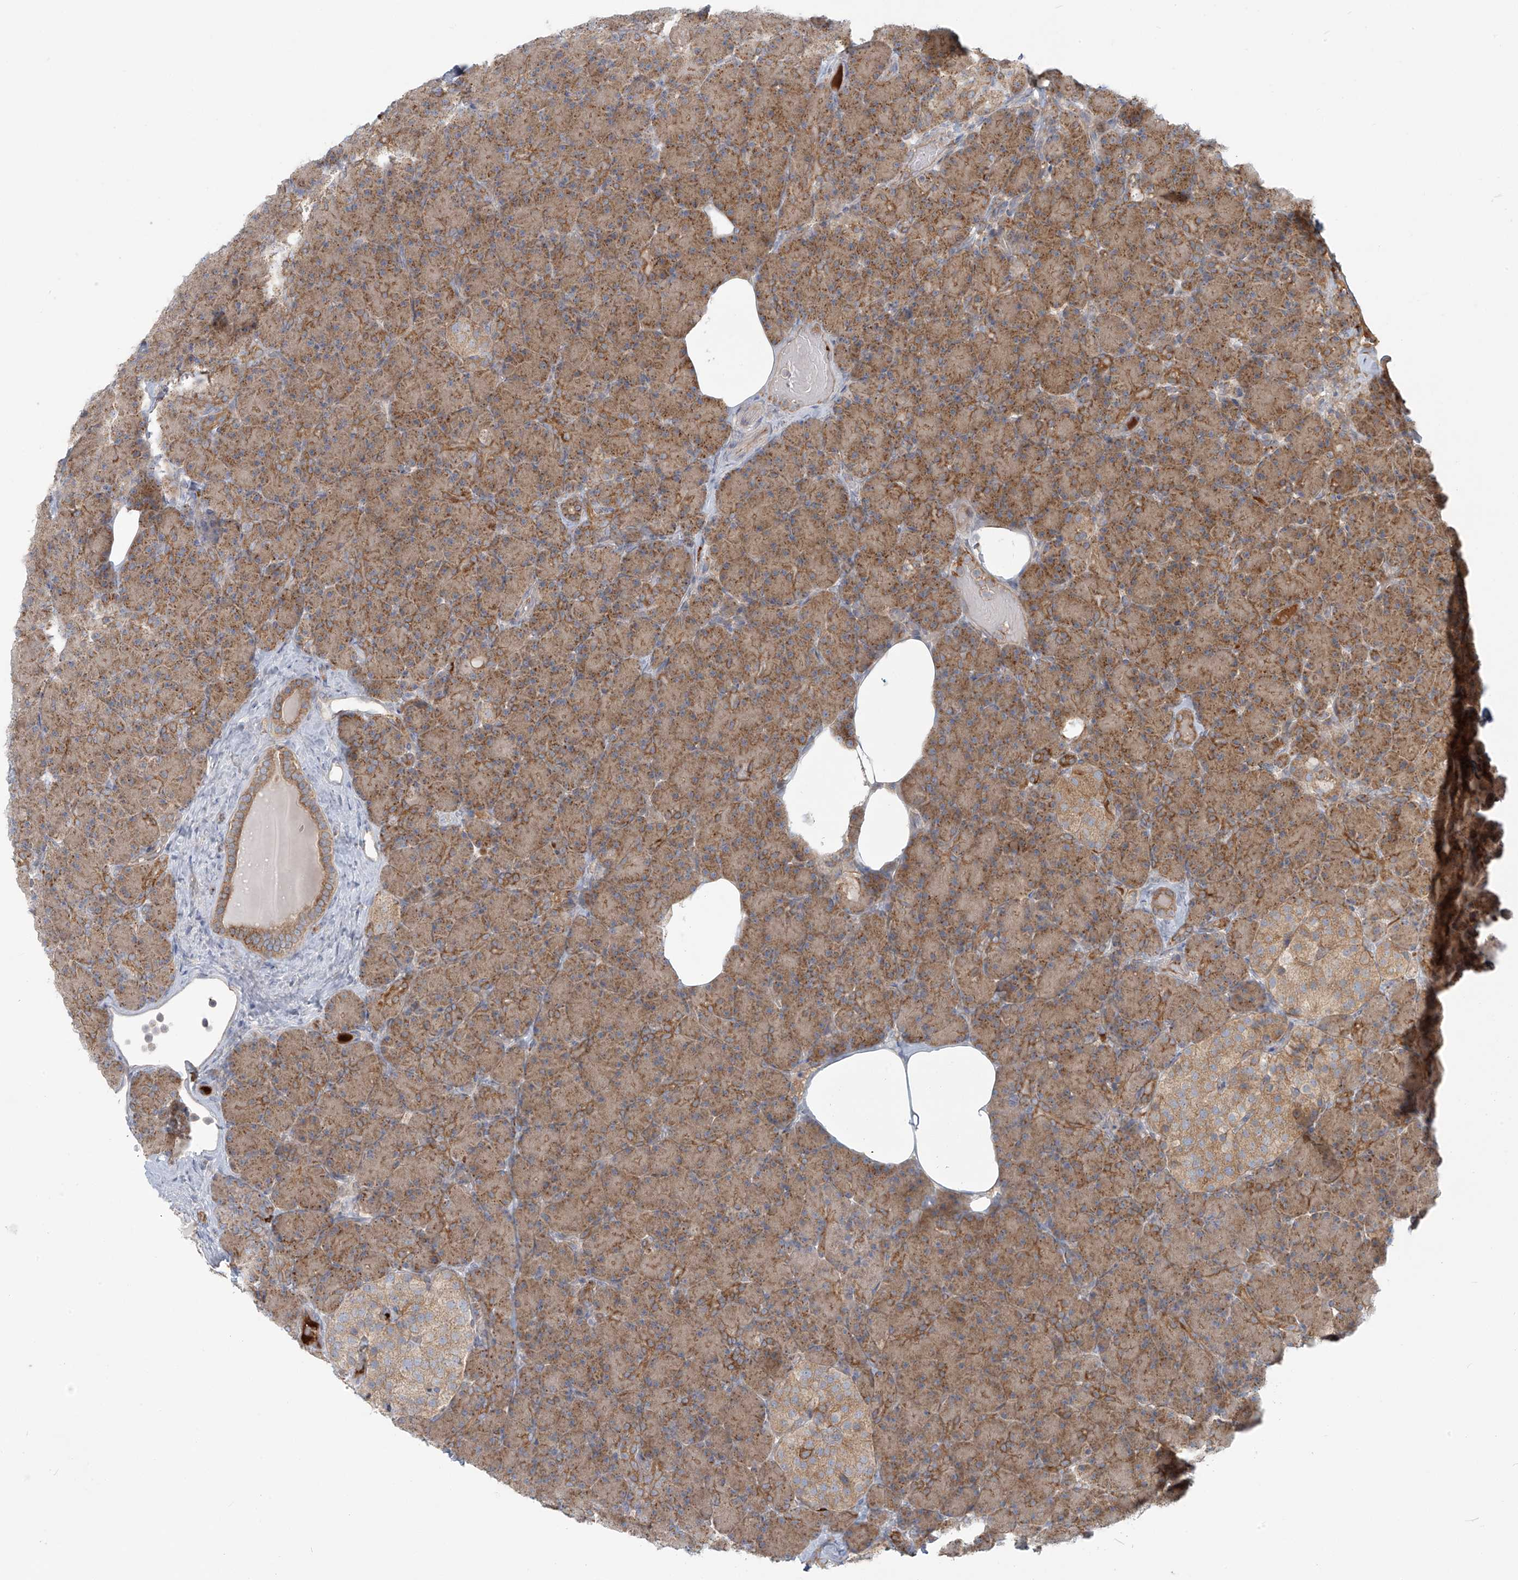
{"staining": {"intensity": "moderate", "quantity": ">75%", "location": "cytoplasmic/membranous"}, "tissue": "pancreas", "cell_type": "Exocrine glandular cells", "image_type": "normal", "snomed": [{"axis": "morphology", "description": "Normal tissue, NOS"}, {"axis": "topography", "description": "Pancreas"}], "caption": "Immunohistochemistry staining of benign pancreas, which displays medium levels of moderate cytoplasmic/membranous positivity in about >75% of exocrine glandular cells indicating moderate cytoplasmic/membranous protein expression. The staining was performed using DAB (brown) for protein detection and nuclei were counterstained in hematoxylin (blue).", "gene": "LZTS3", "patient": {"sex": "female", "age": 43}}